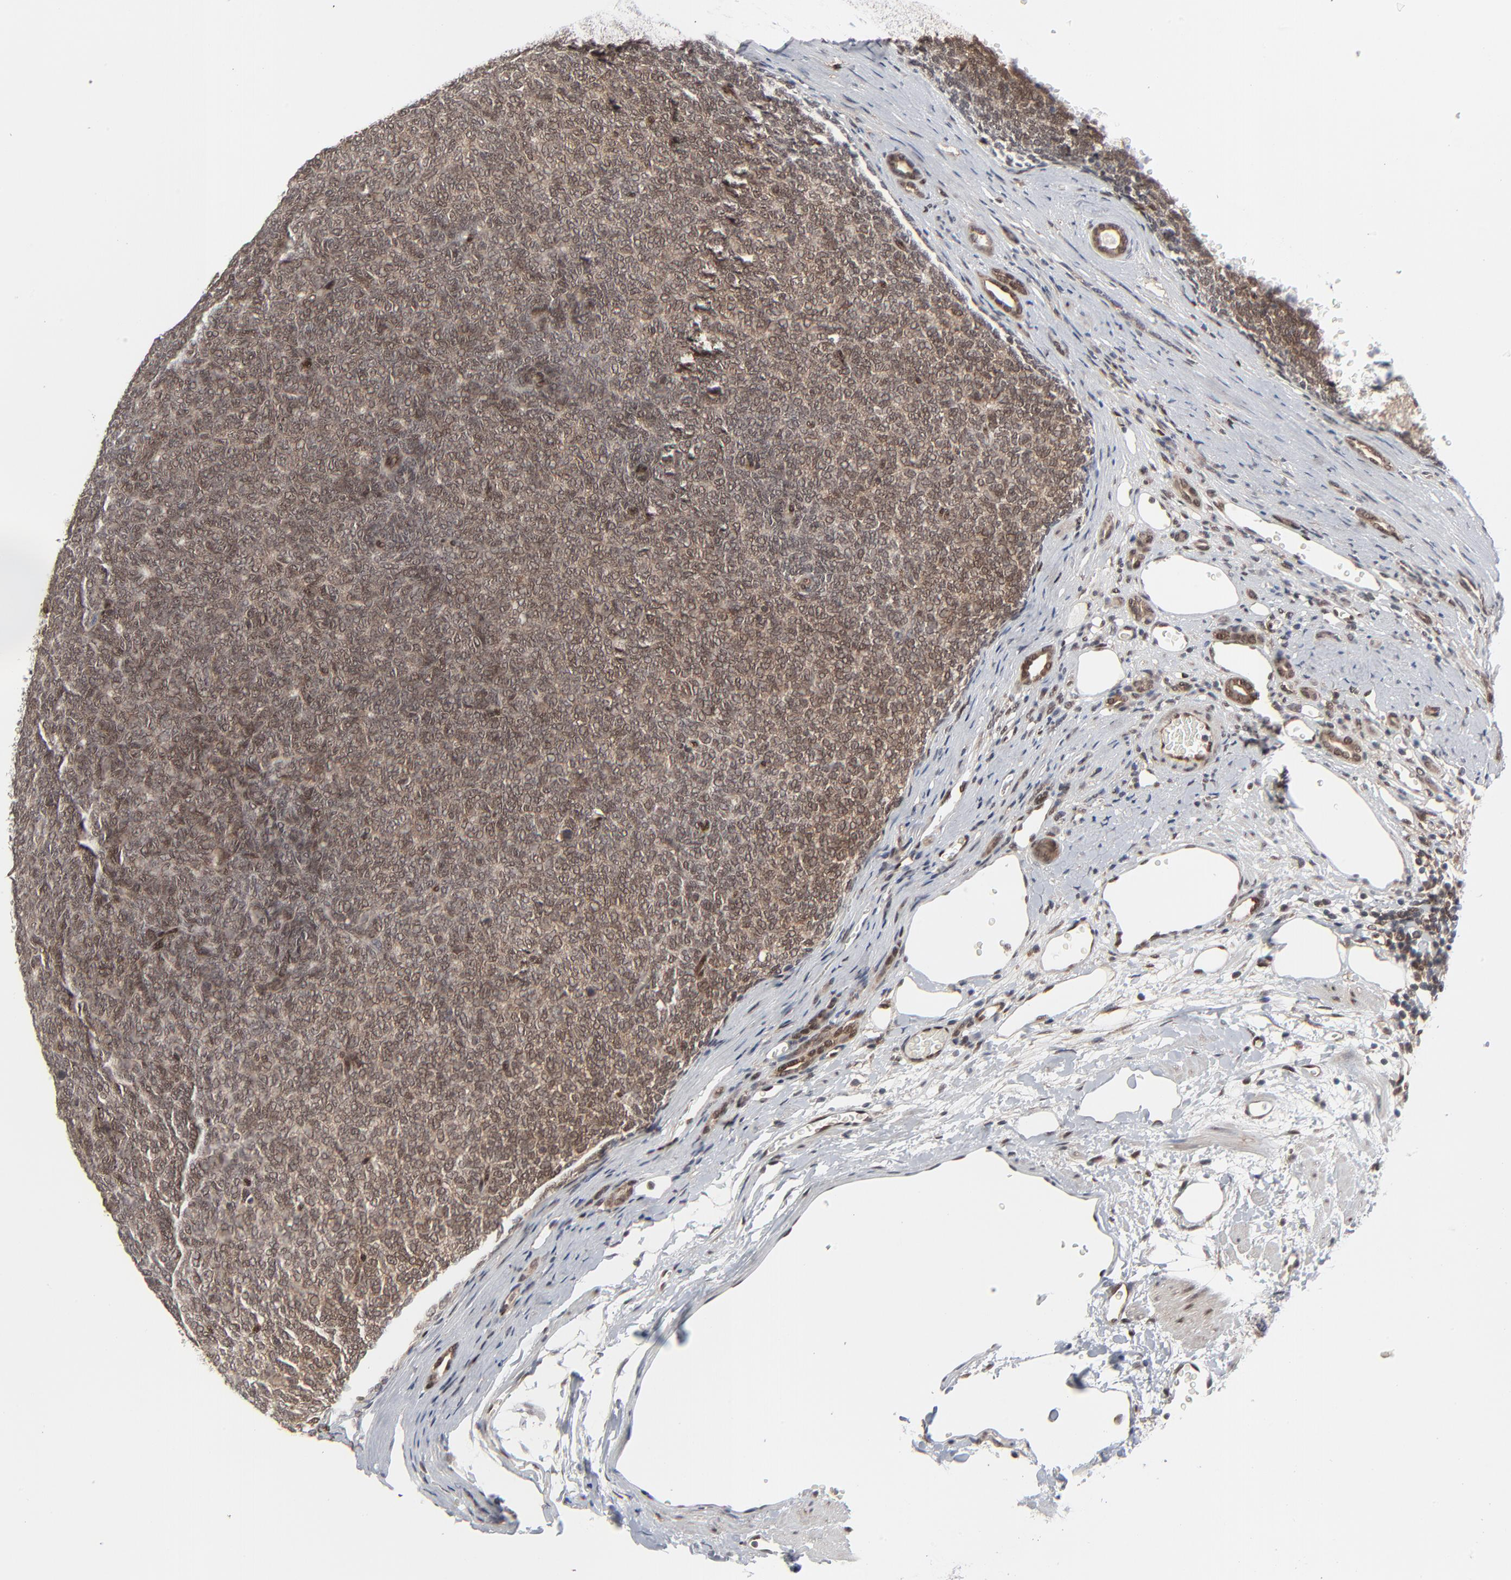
{"staining": {"intensity": "weak", "quantity": ">75%", "location": "cytoplasmic/membranous,nuclear"}, "tissue": "renal cancer", "cell_type": "Tumor cells", "image_type": "cancer", "snomed": [{"axis": "morphology", "description": "Neoplasm, malignant, NOS"}, {"axis": "topography", "description": "Kidney"}], "caption": "Neoplasm (malignant) (renal) stained for a protein (brown) reveals weak cytoplasmic/membranous and nuclear positive staining in approximately >75% of tumor cells.", "gene": "AKT1", "patient": {"sex": "male", "age": 28}}